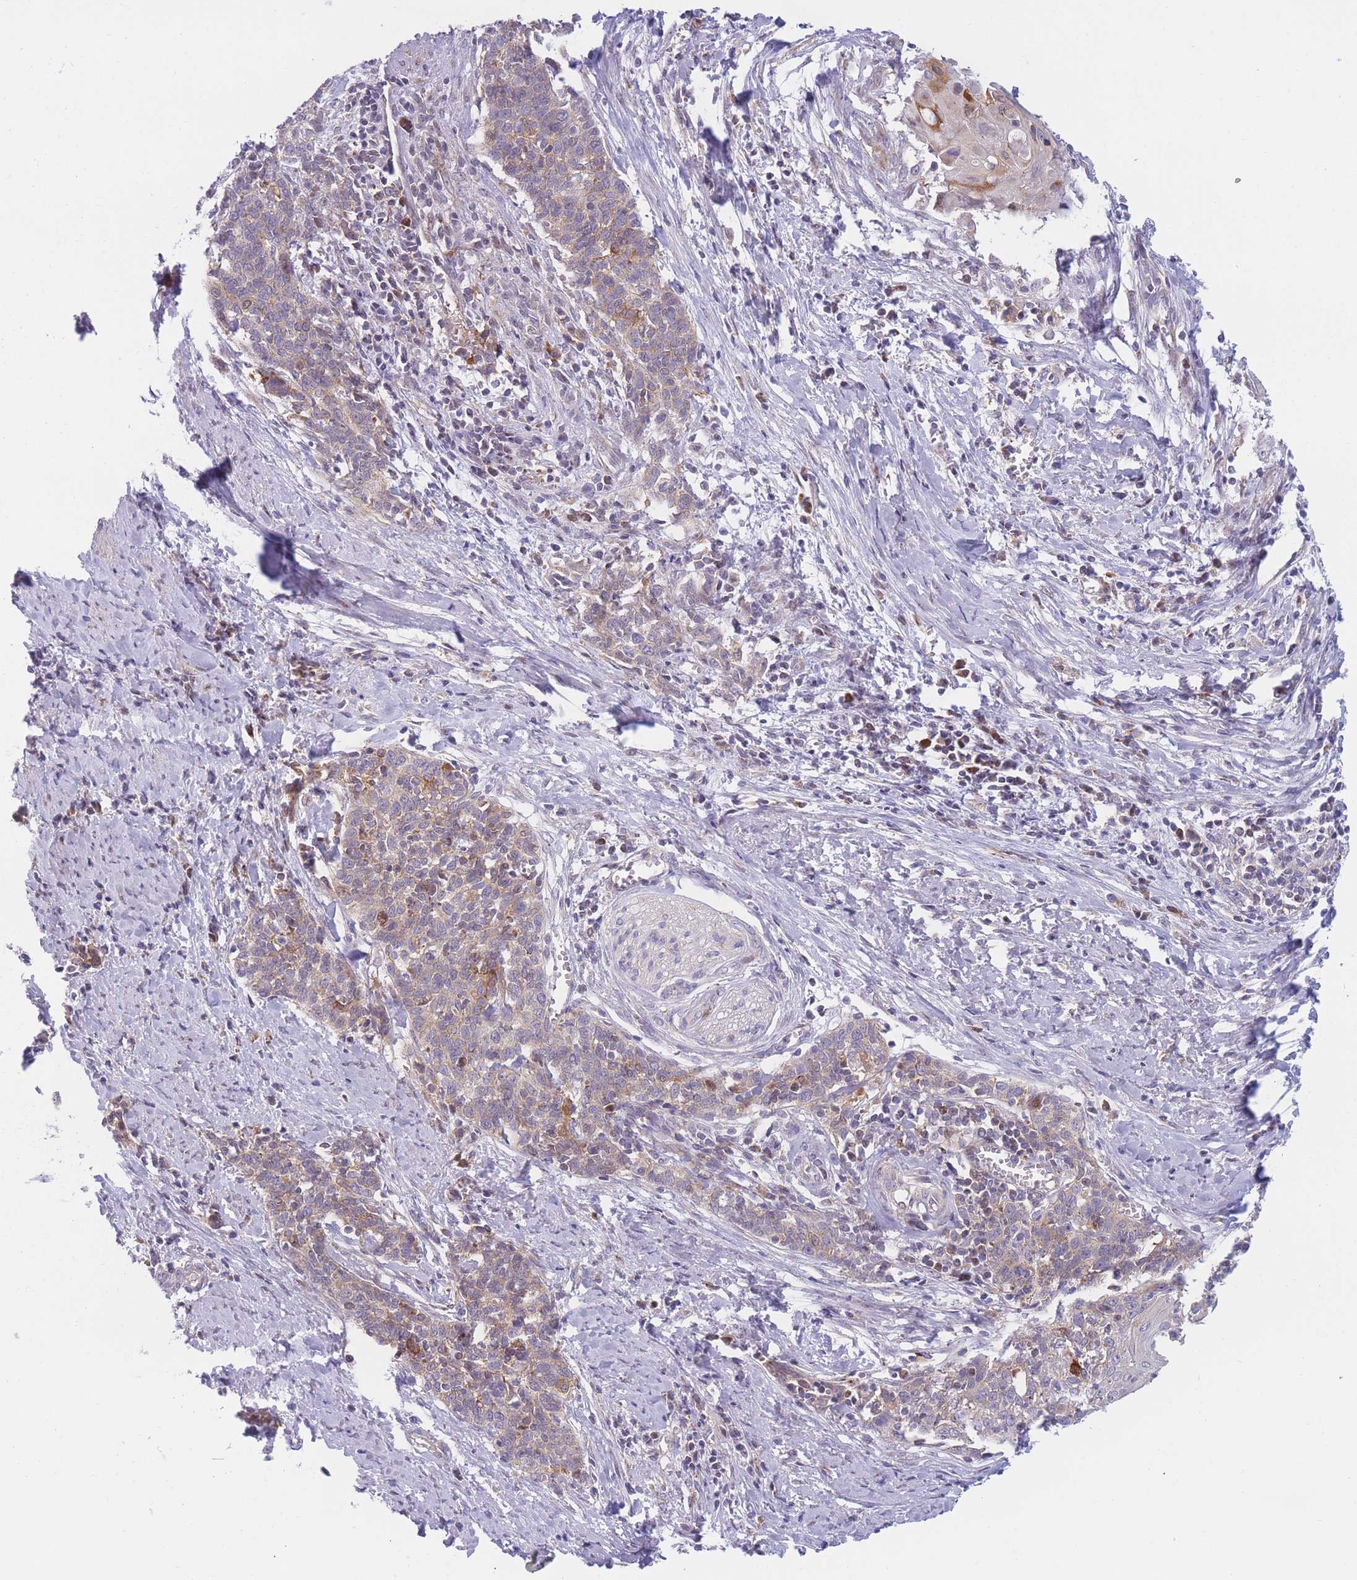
{"staining": {"intensity": "moderate", "quantity": "25%-75%", "location": "cytoplasmic/membranous"}, "tissue": "cervical cancer", "cell_type": "Tumor cells", "image_type": "cancer", "snomed": [{"axis": "morphology", "description": "Squamous cell carcinoma, NOS"}, {"axis": "topography", "description": "Cervix"}], "caption": "Immunohistochemical staining of human cervical cancer (squamous cell carcinoma) shows medium levels of moderate cytoplasmic/membranous expression in approximately 25%-75% of tumor cells. The protein is stained brown, and the nuclei are stained in blue (DAB (3,3'-diaminobenzidine) IHC with brightfield microscopy, high magnification).", "gene": "PDE4A", "patient": {"sex": "female", "age": 39}}